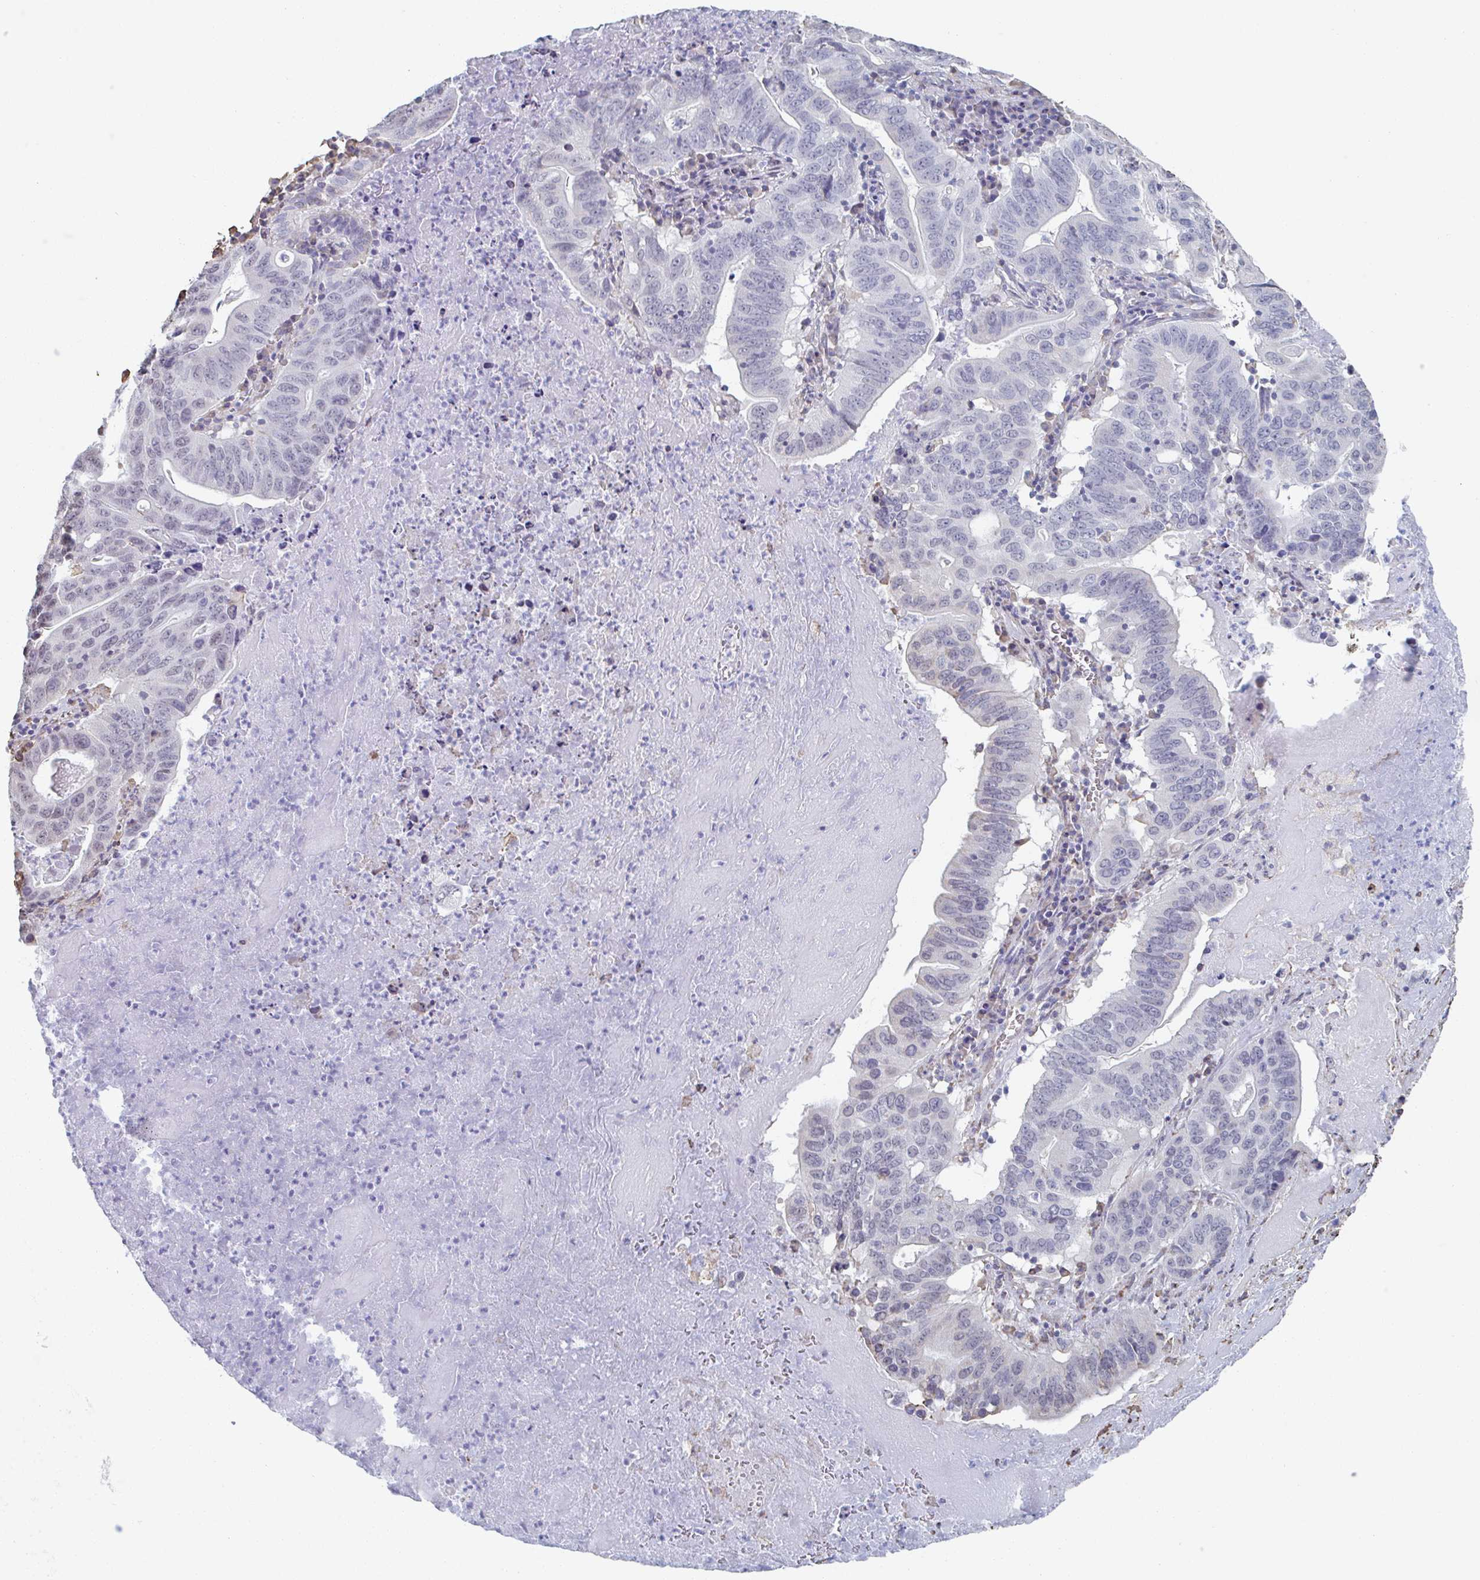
{"staining": {"intensity": "negative", "quantity": "none", "location": "none"}, "tissue": "lung cancer", "cell_type": "Tumor cells", "image_type": "cancer", "snomed": [{"axis": "morphology", "description": "Adenocarcinoma, NOS"}, {"axis": "topography", "description": "Lung"}], "caption": "This image is of adenocarcinoma (lung) stained with immunohistochemistry (IHC) to label a protein in brown with the nuclei are counter-stained blue. There is no expression in tumor cells.", "gene": "RAB5IF", "patient": {"sex": "female", "age": 60}}